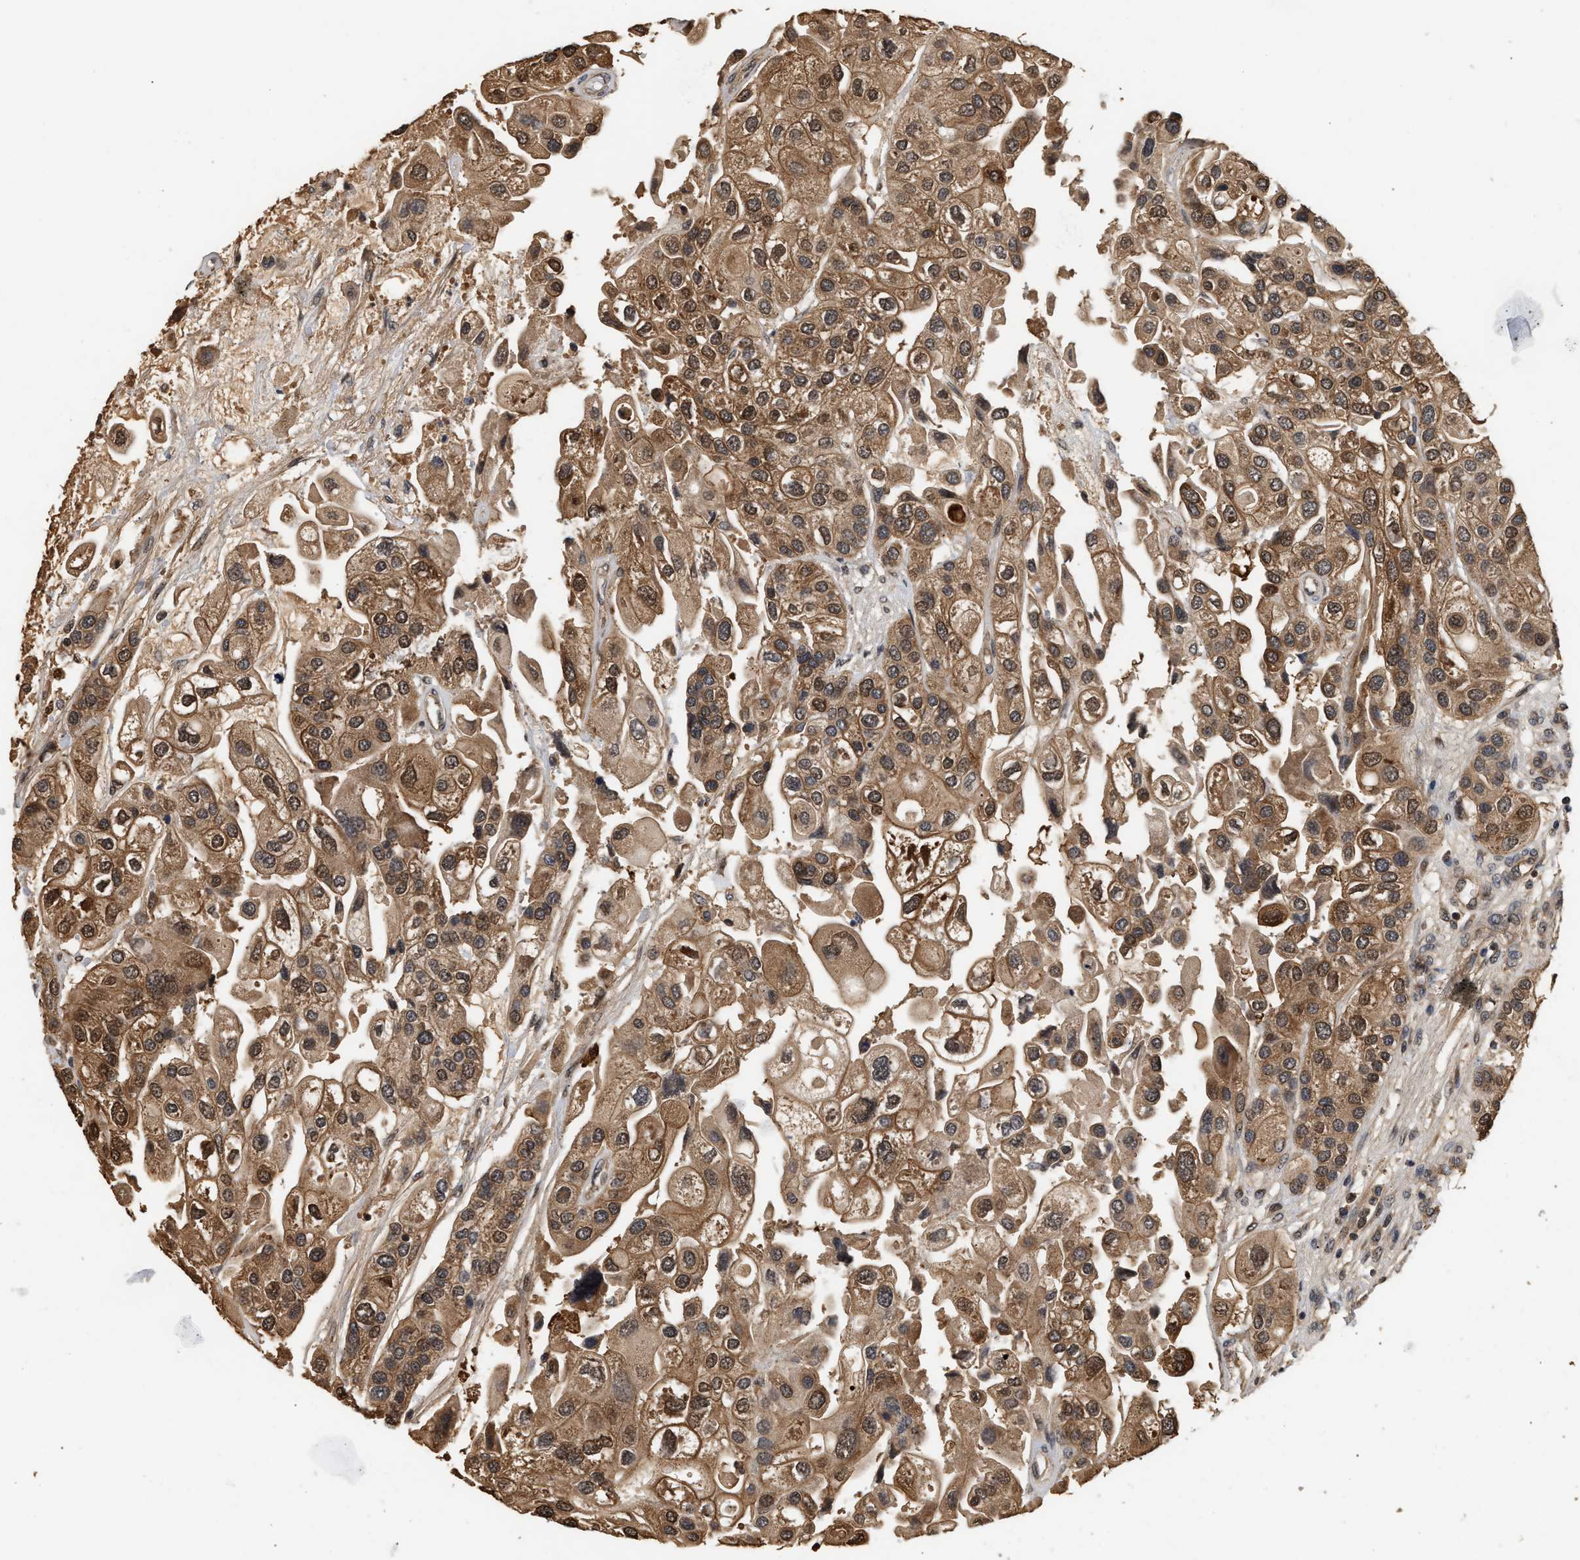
{"staining": {"intensity": "moderate", "quantity": ">75%", "location": "cytoplasmic/membranous,nuclear"}, "tissue": "urothelial cancer", "cell_type": "Tumor cells", "image_type": "cancer", "snomed": [{"axis": "morphology", "description": "Urothelial carcinoma, High grade"}, {"axis": "topography", "description": "Urinary bladder"}], "caption": "Human urothelial cancer stained for a protein (brown) exhibits moderate cytoplasmic/membranous and nuclear positive positivity in approximately >75% of tumor cells.", "gene": "ABHD5", "patient": {"sex": "female", "age": 64}}